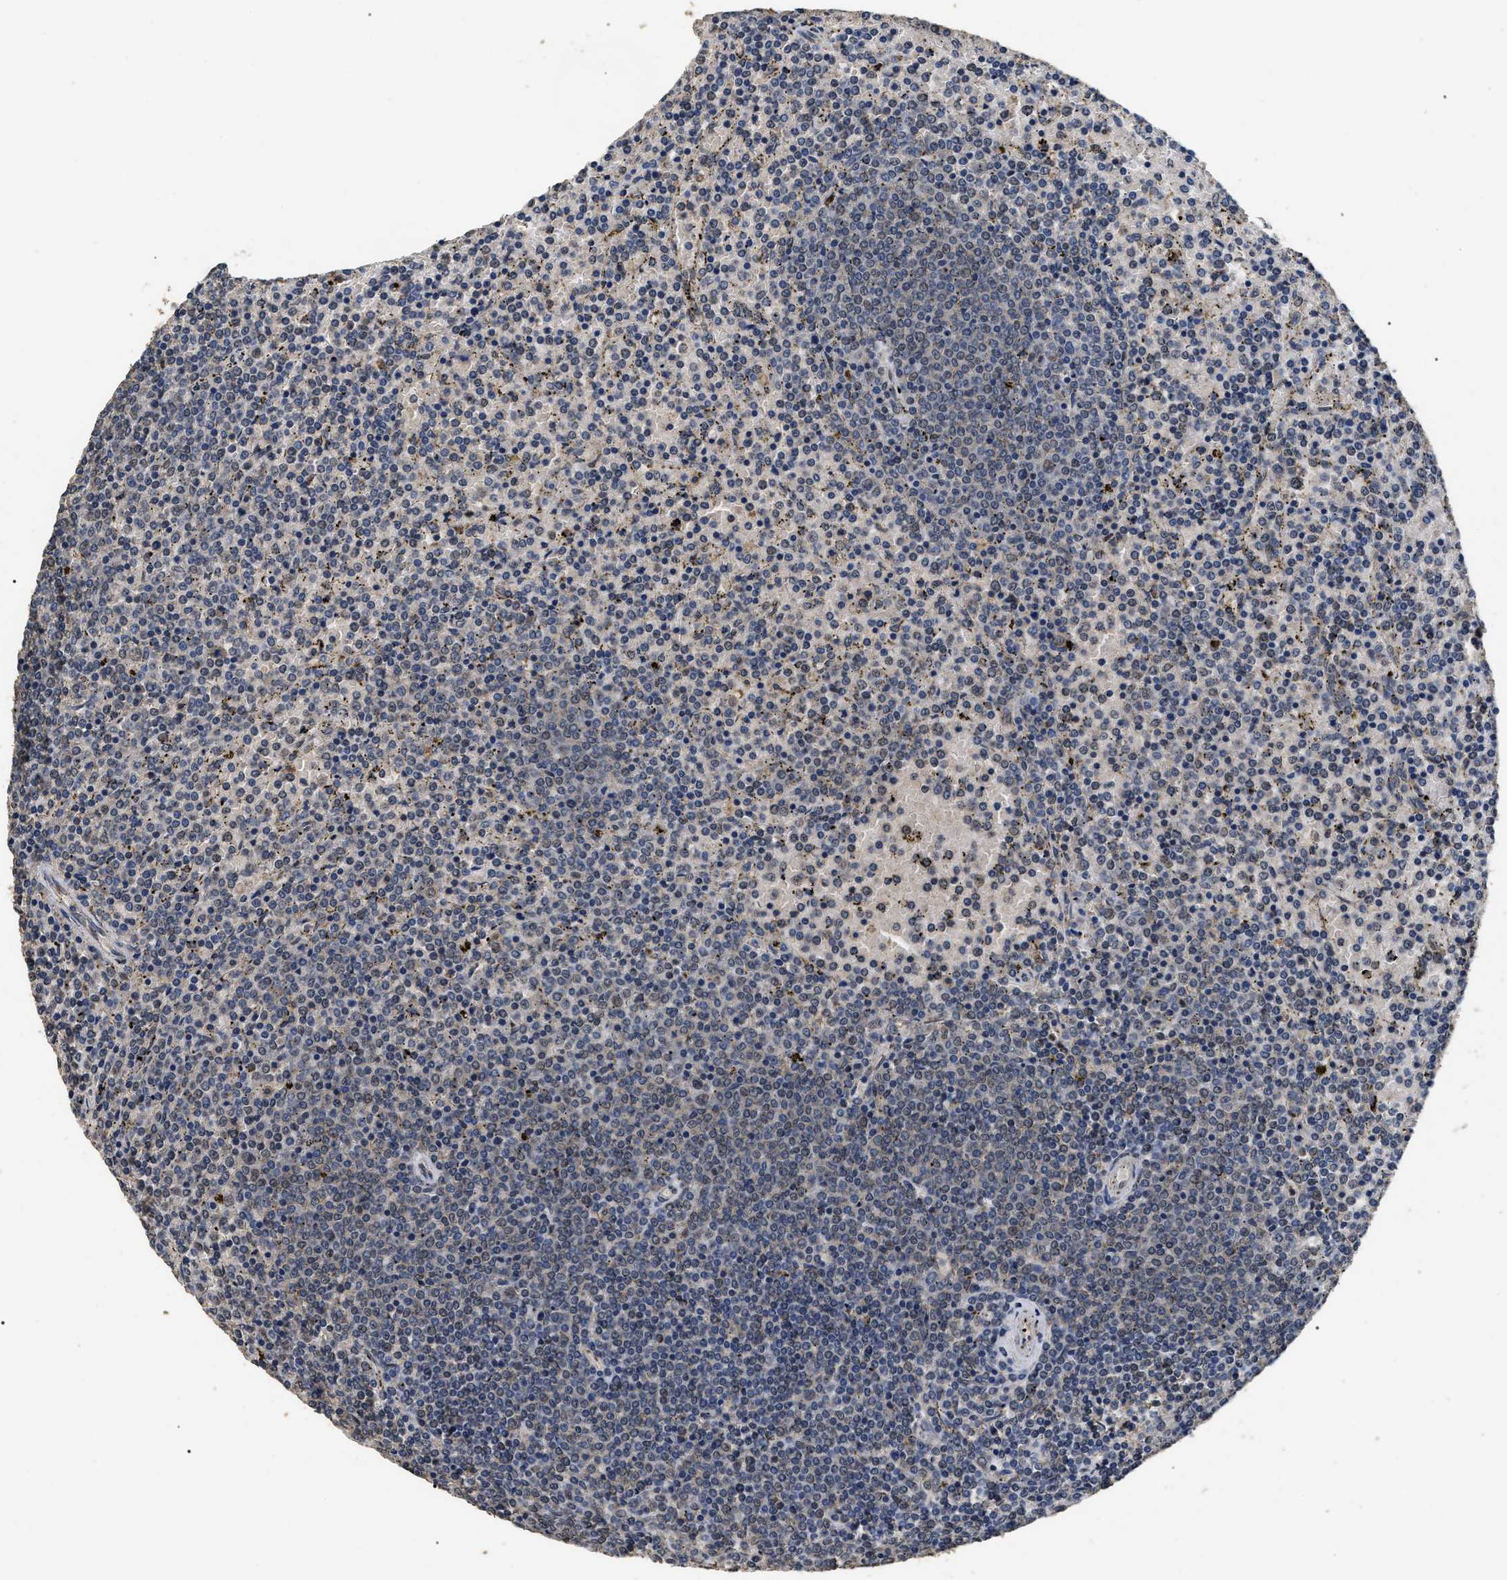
{"staining": {"intensity": "weak", "quantity": "<25%", "location": "nuclear"}, "tissue": "lymphoma", "cell_type": "Tumor cells", "image_type": "cancer", "snomed": [{"axis": "morphology", "description": "Malignant lymphoma, non-Hodgkin's type, Low grade"}, {"axis": "topography", "description": "Spleen"}], "caption": "The immunohistochemistry (IHC) micrograph has no significant staining in tumor cells of lymphoma tissue.", "gene": "PSMD8", "patient": {"sex": "female", "age": 77}}